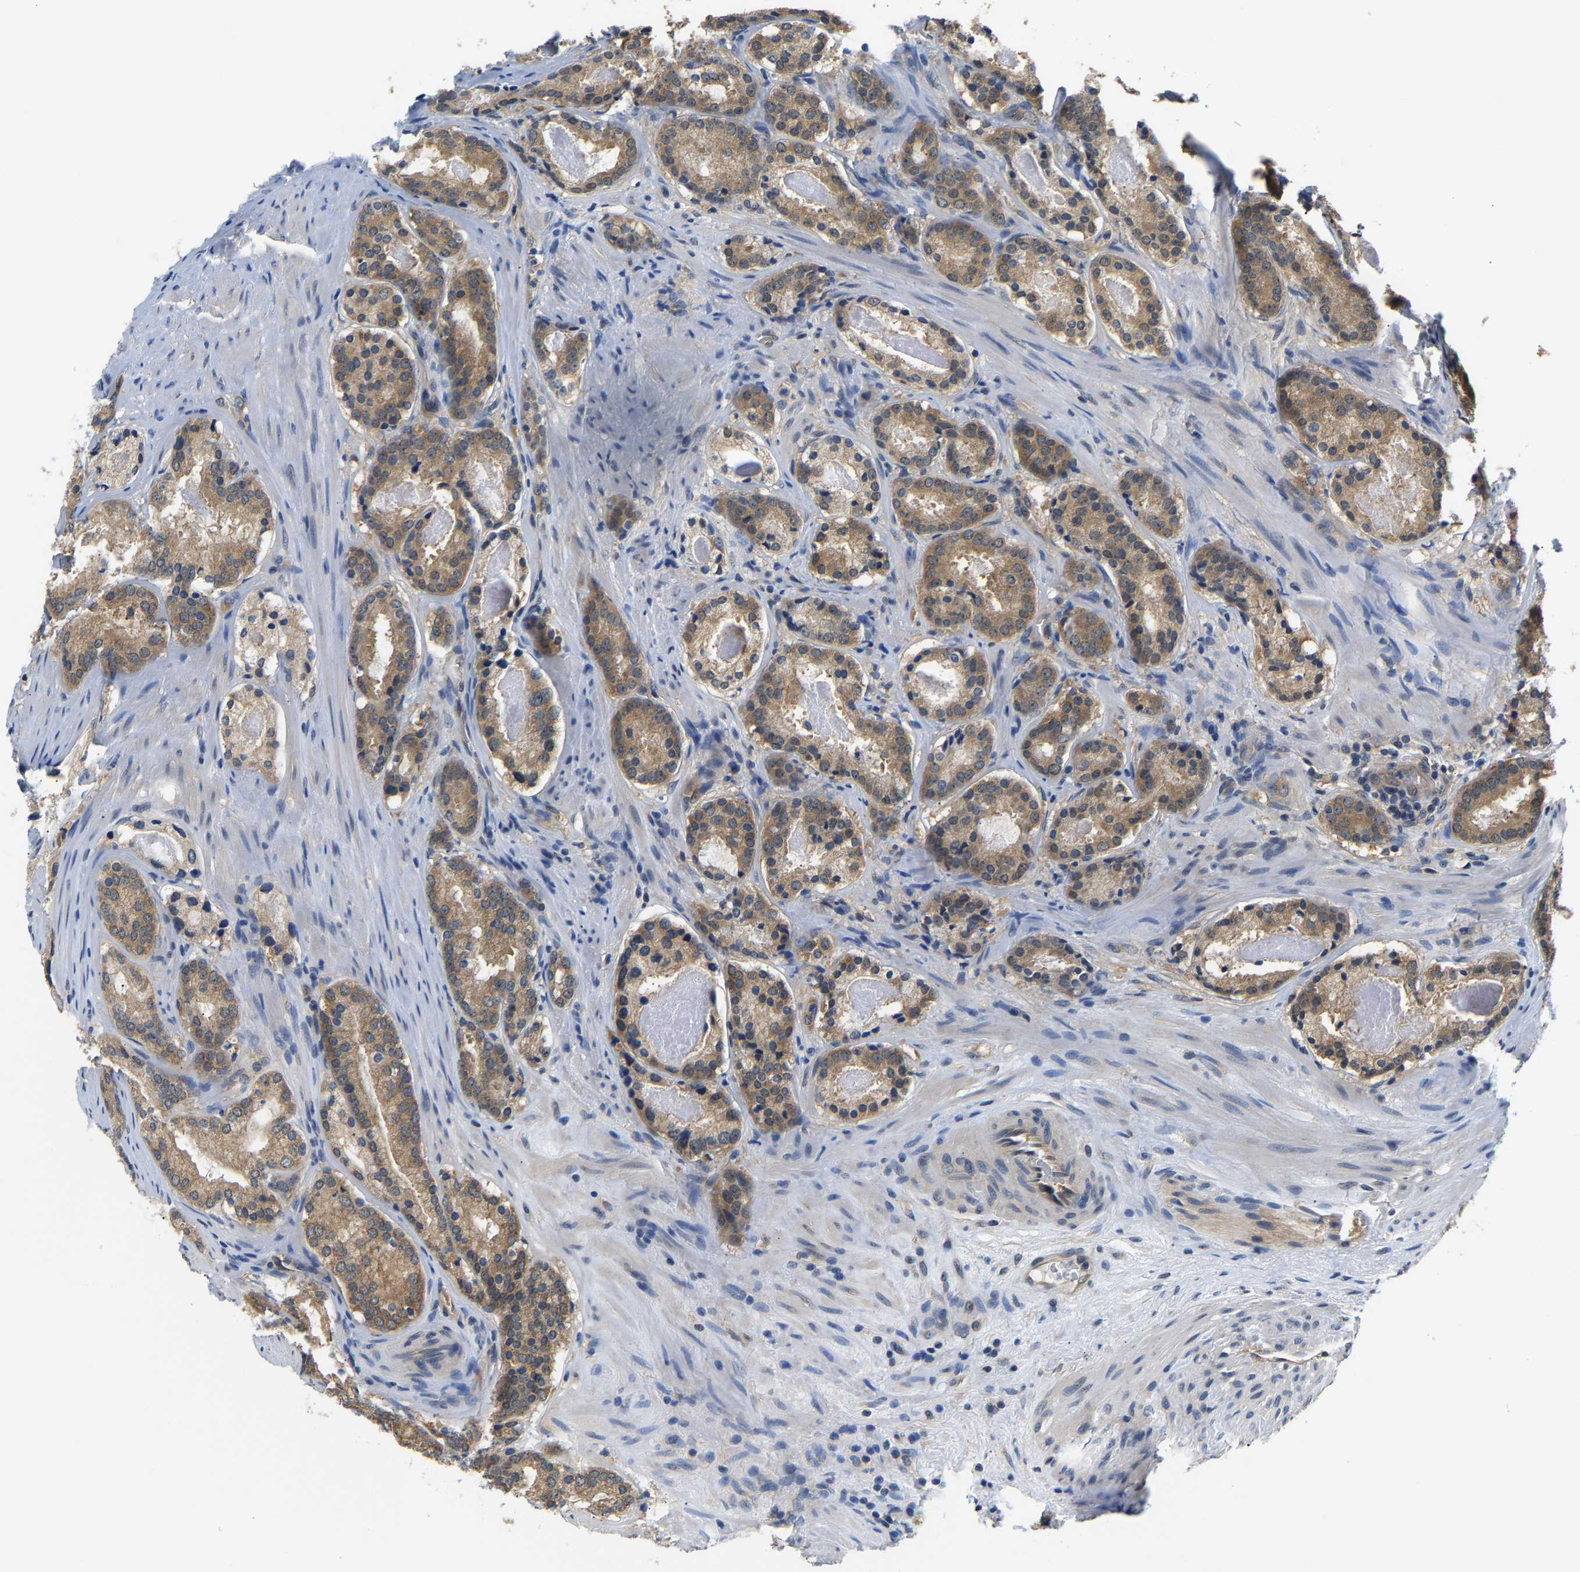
{"staining": {"intensity": "moderate", "quantity": ">75%", "location": "cytoplasmic/membranous"}, "tissue": "prostate cancer", "cell_type": "Tumor cells", "image_type": "cancer", "snomed": [{"axis": "morphology", "description": "Adenocarcinoma, Low grade"}, {"axis": "topography", "description": "Prostate"}], "caption": "Brown immunohistochemical staining in prostate low-grade adenocarcinoma shows moderate cytoplasmic/membranous expression in about >75% of tumor cells.", "gene": "ARHGEF12", "patient": {"sex": "male", "age": 69}}